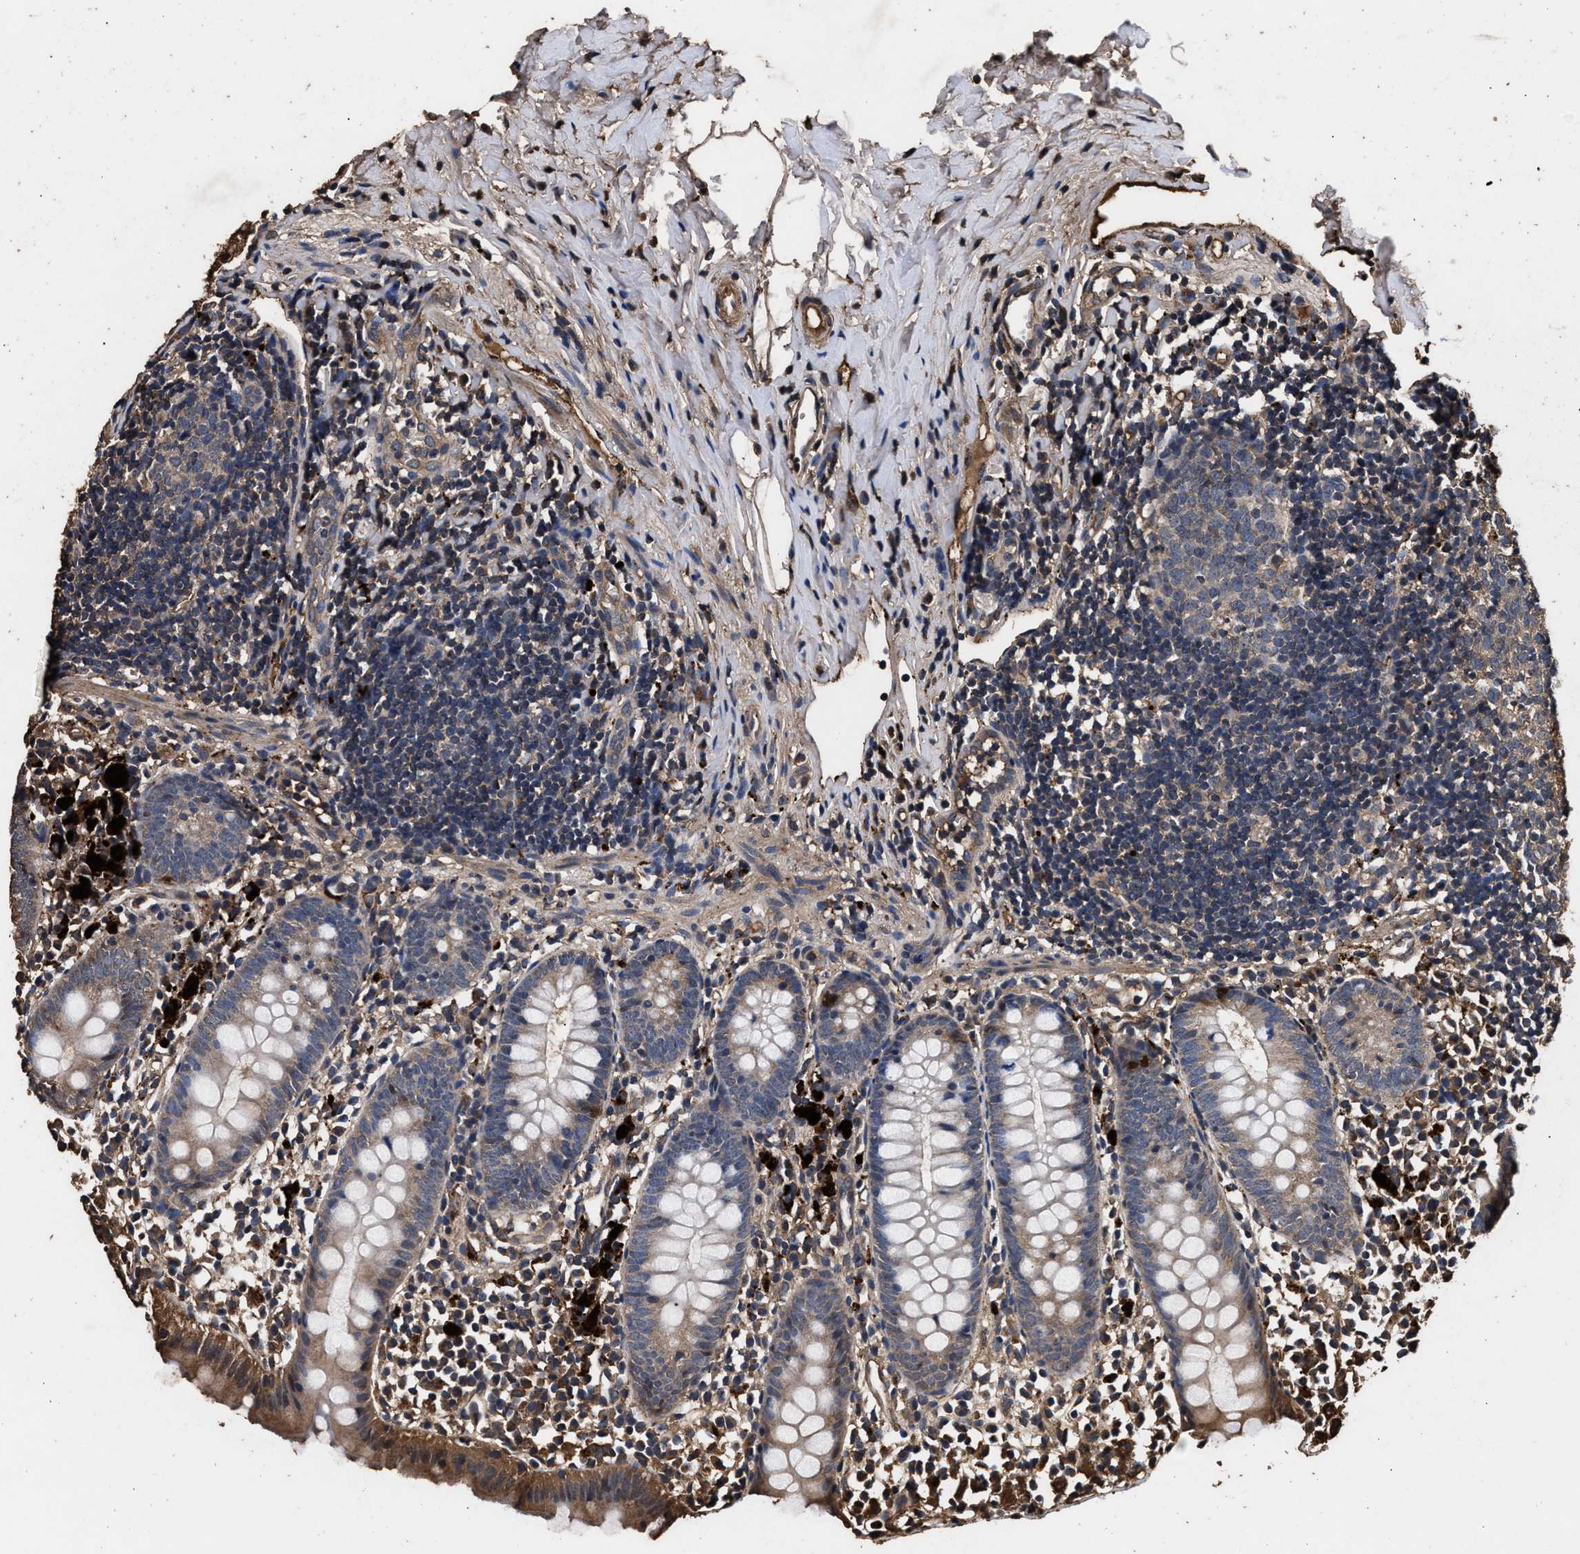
{"staining": {"intensity": "moderate", "quantity": ">75%", "location": "cytoplasmic/membranous"}, "tissue": "appendix", "cell_type": "Glandular cells", "image_type": "normal", "snomed": [{"axis": "morphology", "description": "Normal tissue, NOS"}, {"axis": "topography", "description": "Appendix"}], "caption": "Protein expression analysis of benign human appendix reveals moderate cytoplasmic/membranous staining in about >75% of glandular cells.", "gene": "ENSG00000286112", "patient": {"sex": "female", "age": 20}}